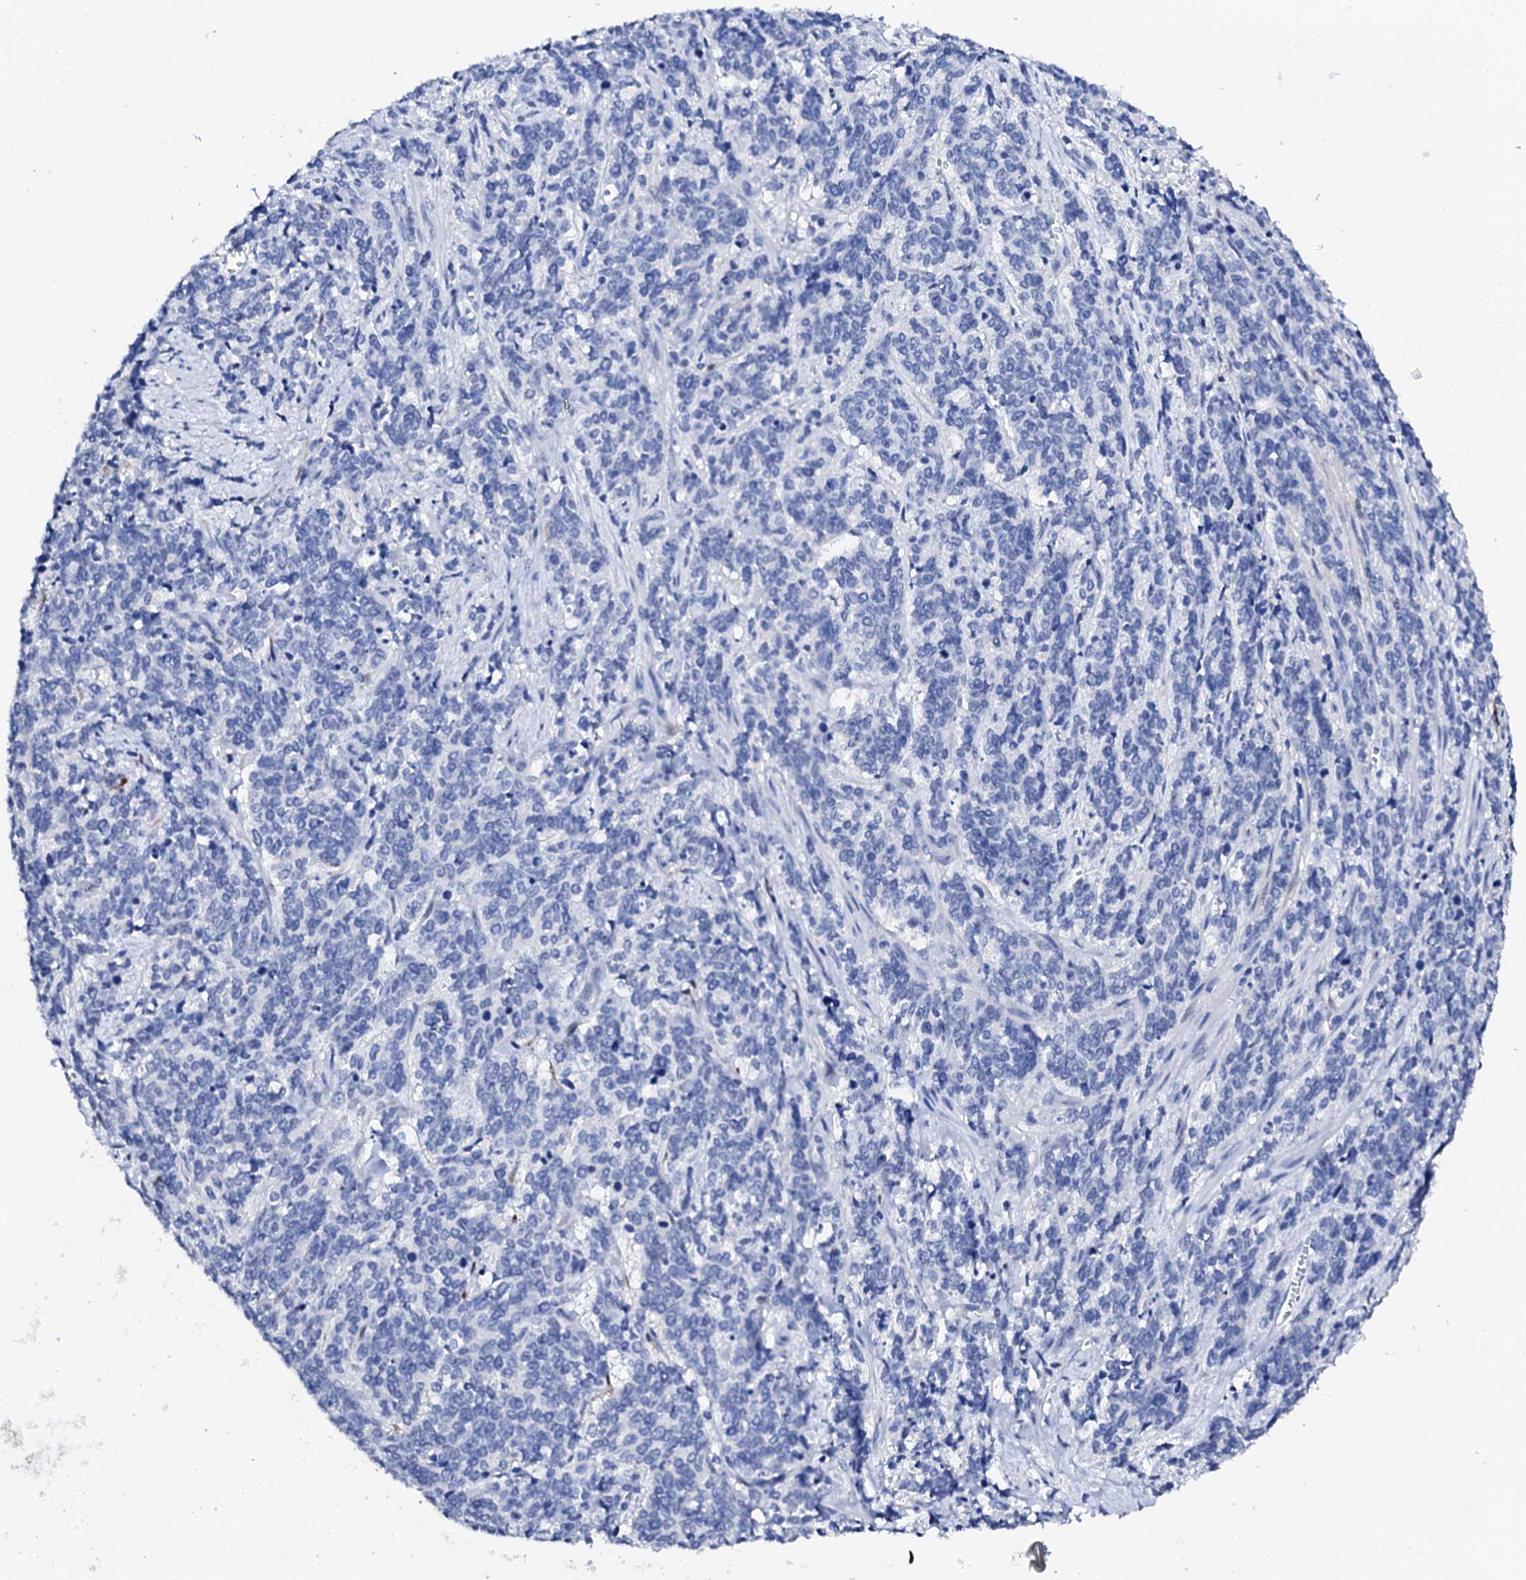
{"staining": {"intensity": "negative", "quantity": "none", "location": "none"}, "tissue": "cervical cancer", "cell_type": "Tumor cells", "image_type": "cancer", "snomed": [{"axis": "morphology", "description": "Squamous cell carcinoma, NOS"}, {"axis": "topography", "description": "Cervix"}], "caption": "A photomicrograph of squamous cell carcinoma (cervical) stained for a protein demonstrates no brown staining in tumor cells.", "gene": "NRIP2", "patient": {"sex": "female", "age": 60}}